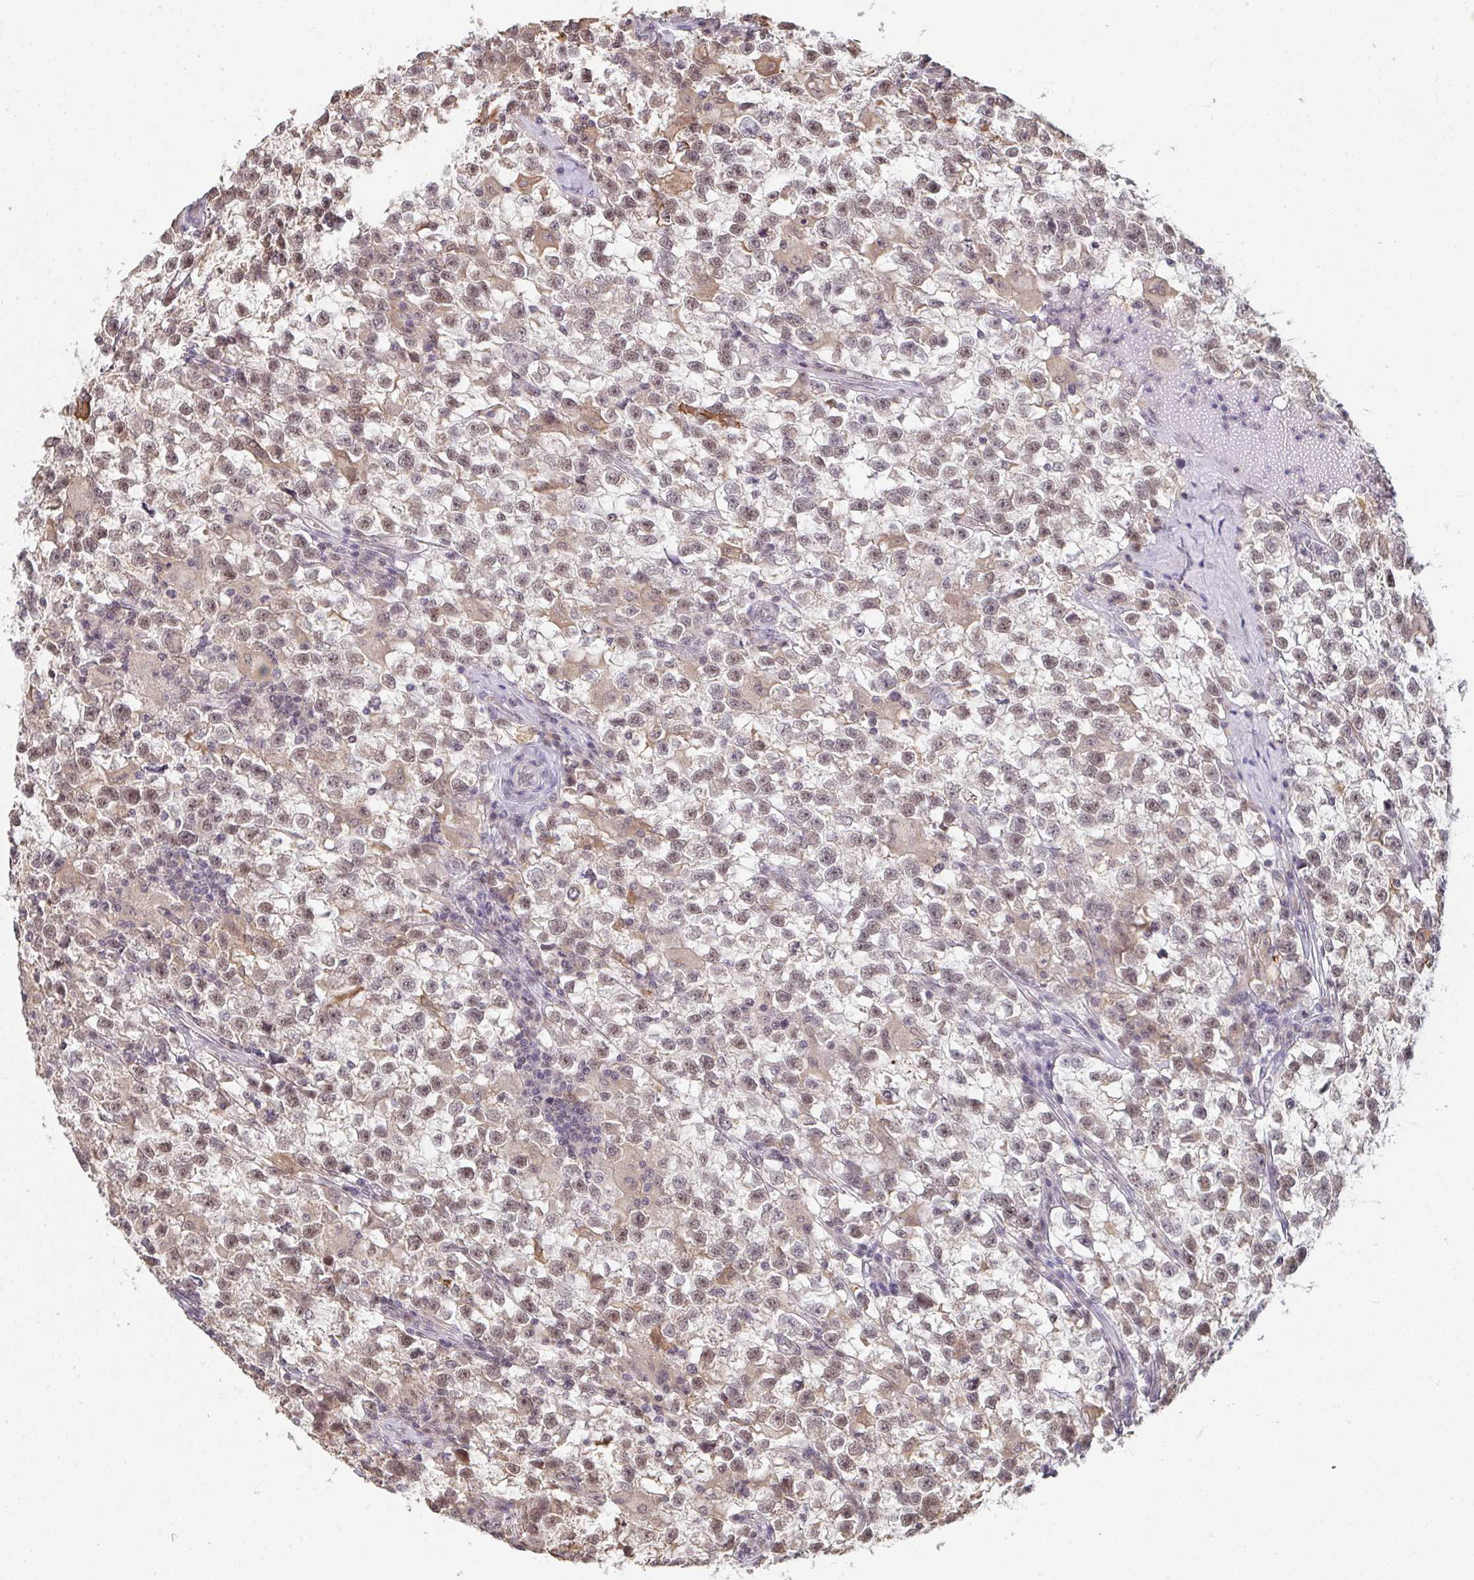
{"staining": {"intensity": "moderate", "quantity": ">75%", "location": "nuclear"}, "tissue": "testis cancer", "cell_type": "Tumor cells", "image_type": "cancer", "snomed": [{"axis": "morphology", "description": "Seminoma, NOS"}, {"axis": "topography", "description": "Testis"}], "caption": "A brown stain highlights moderate nuclear staining of a protein in human testis cancer tumor cells.", "gene": "SAP30", "patient": {"sex": "male", "age": 31}}